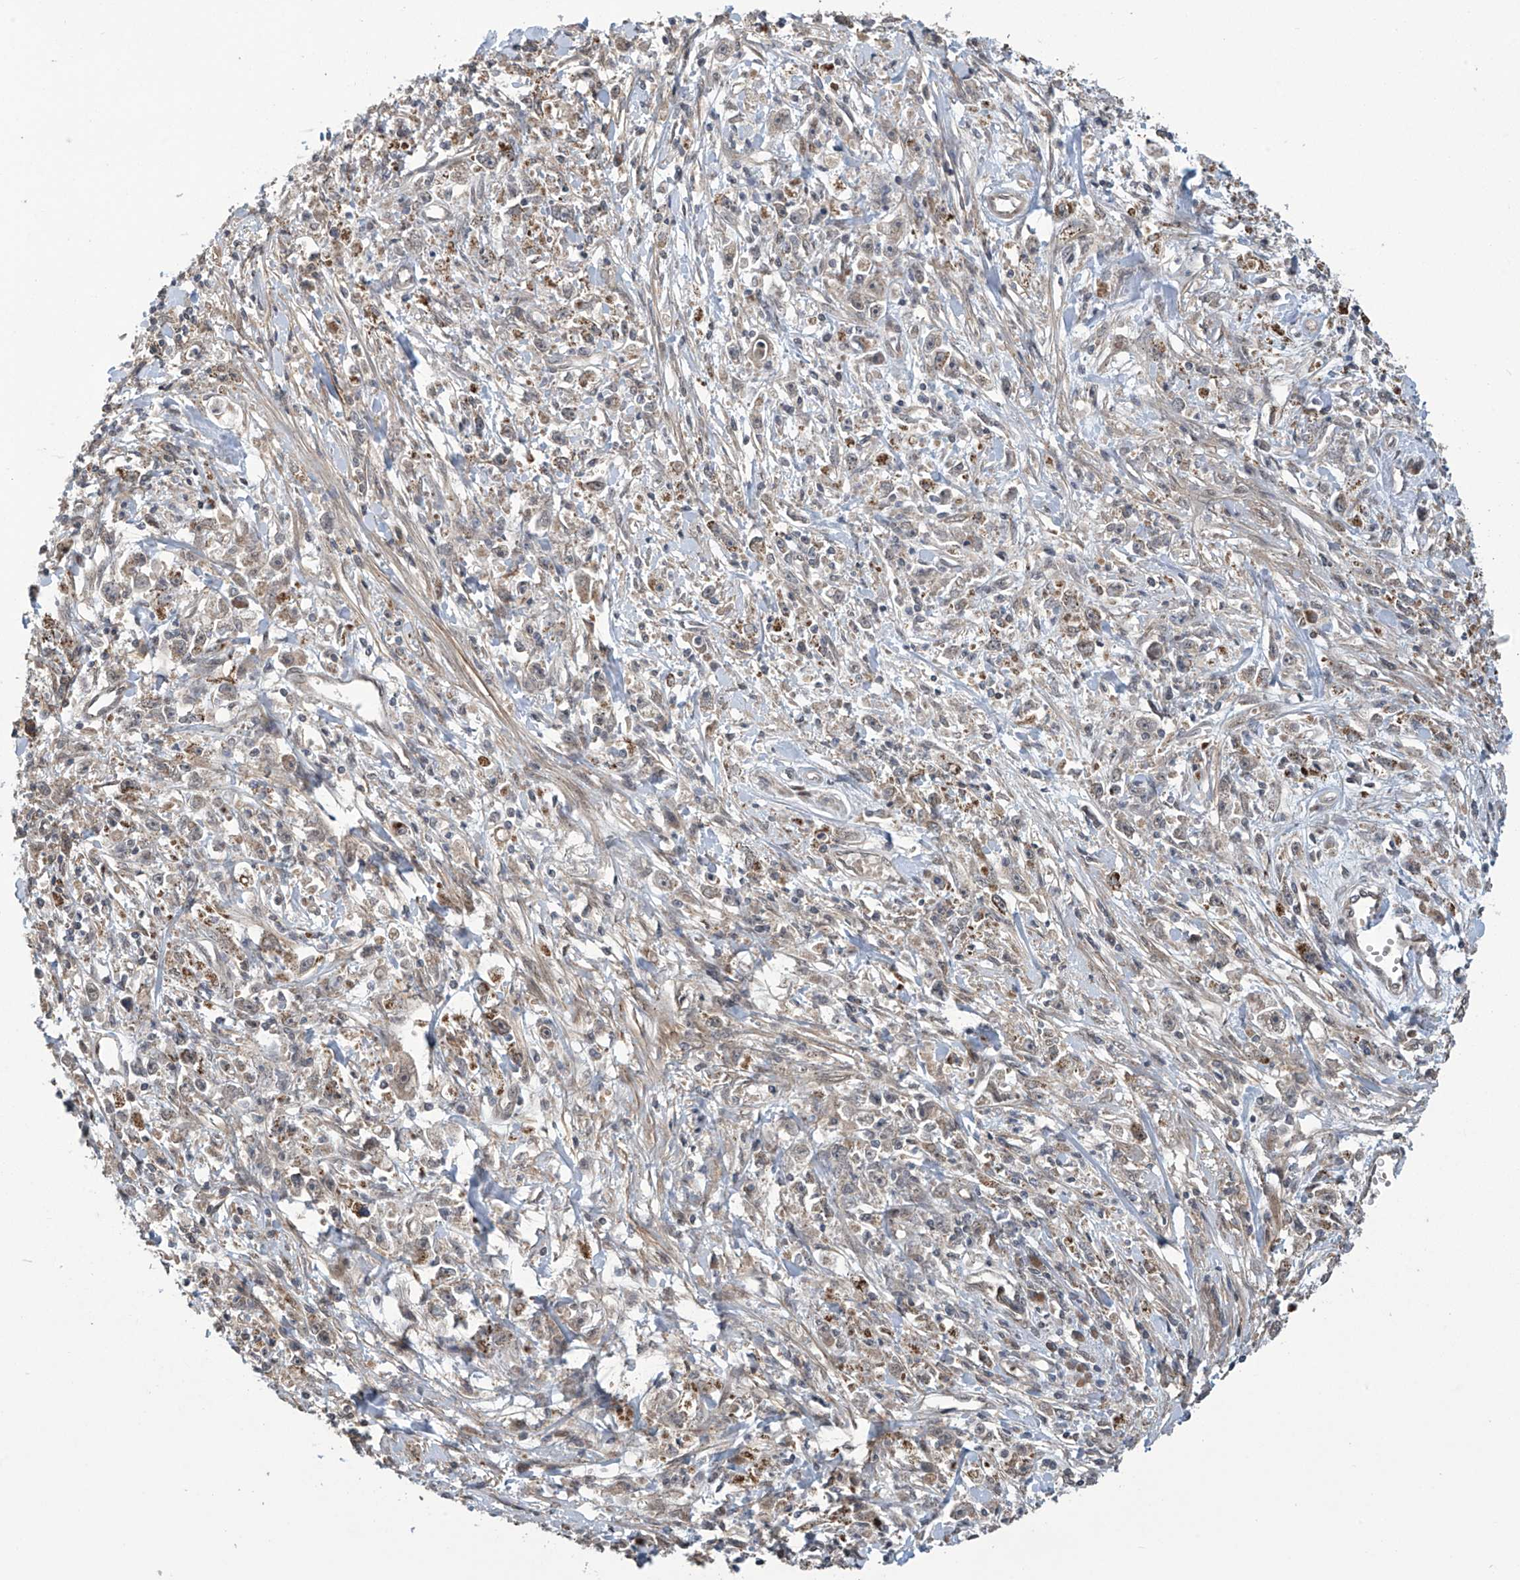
{"staining": {"intensity": "moderate", "quantity": "<25%", "location": "cytoplasmic/membranous"}, "tissue": "stomach cancer", "cell_type": "Tumor cells", "image_type": "cancer", "snomed": [{"axis": "morphology", "description": "Adenocarcinoma, NOS"}, {"axis": "topography", "description": "Stomach"}], "caption": "Tumor cells exhibit moderate cytoplasmic/membranous expression in approximately <25% of cells in stomach cancer.", "gene": "ABHD13", "patient": {"sex": "female", "age": 59}}